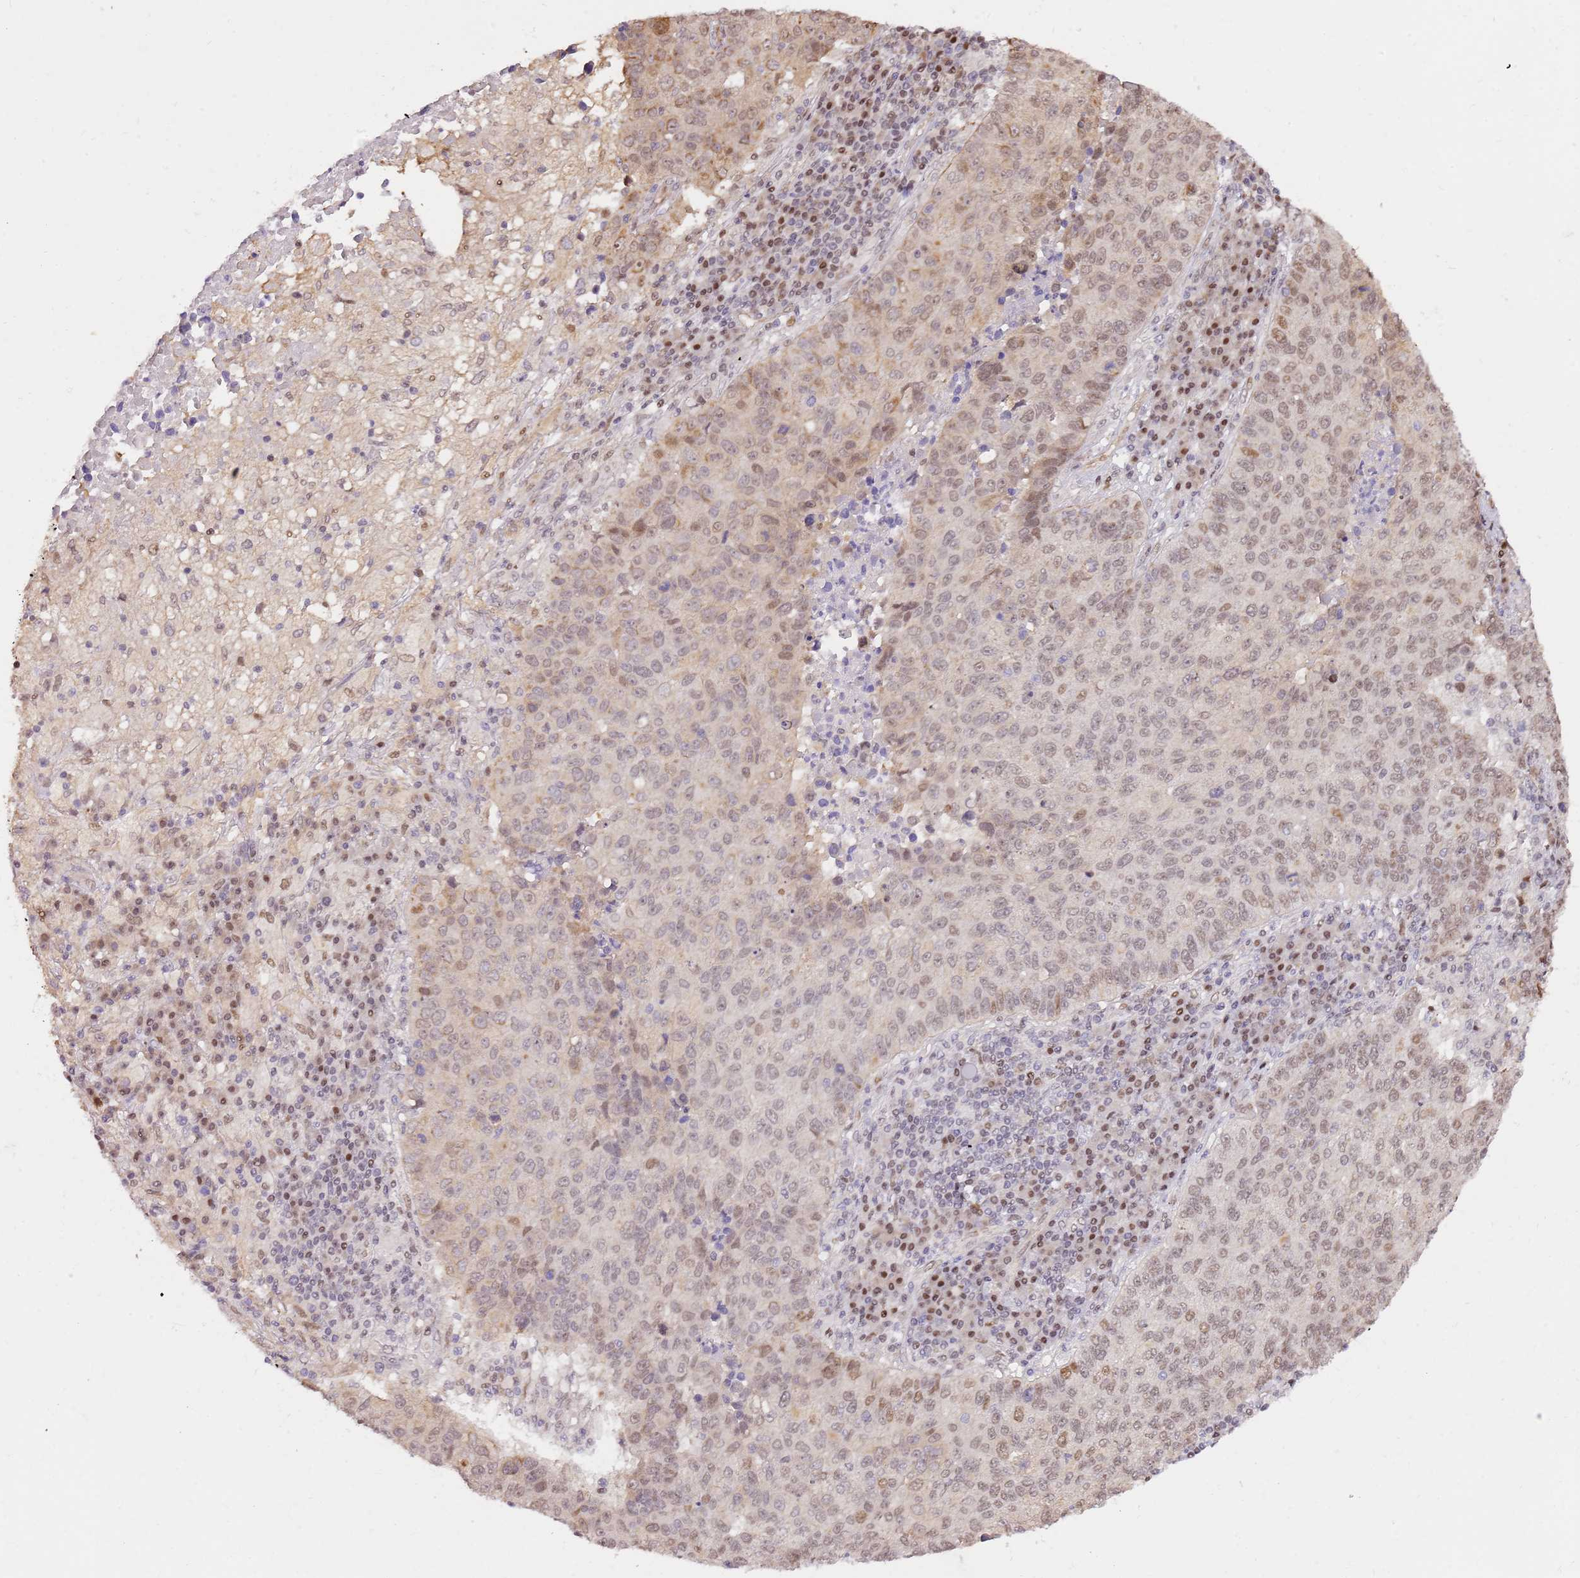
{"staining": {"intensity": "weak", "quantity": "25%-75%", "location": "nuclear"}, "tissue": "lung cancer", "cell_type": "Tumor cells", "image_type": "cancer", "snomed": [{"axis": "morphology", "description": "Squamous cell carcinoma, NOS"}, {"axis": "topography", "description": "Lung"}], "caption": "An image of lung cancer (squamous cell carcinoma) stained for a protein demonstrates weak nuclear brown staining in tumor cells. (DAB (3,3'-diaminobenzidine) = brown stain, brightfield microscopy at high magnification).", "gene": "RFK", "patient": {"sex": "male", "age": 73}}